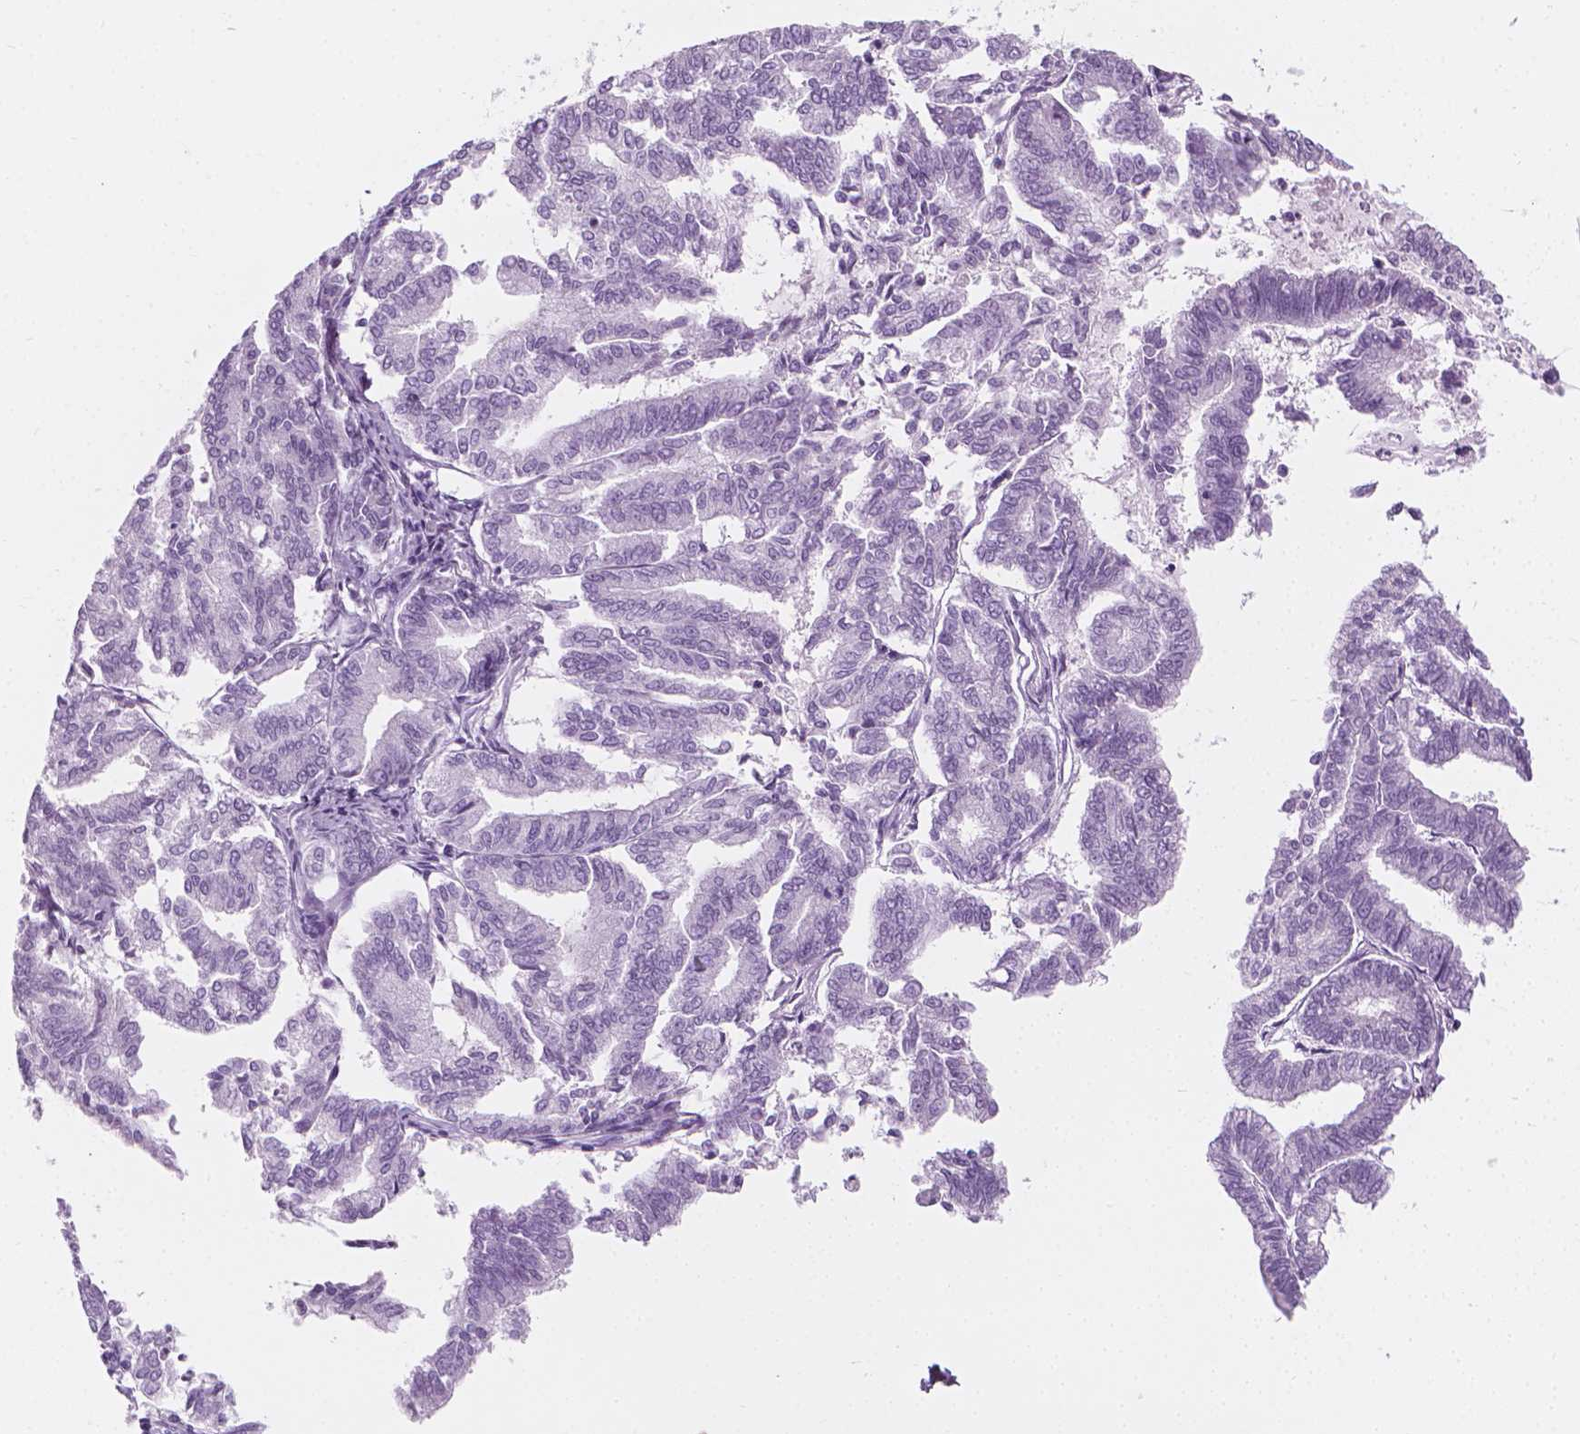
{"staining": {"intensity": "negative", "quantity": "none", "location": "none"}, "tissue": "endometrial cancer", "cell_type": "Tumor cells", "image_type": "cancer", "snomed": [{"axis": "morphology", "description": "Adenocarcinoma, NOS"}, {"axis": "topography", "description": "Endometrium"}], "caption": "A high-resolution micrograph shows immunohistochemistry (IHC) staining of adenocarcinoma (endometrial), which displays no significant expression in tumor cells.", "gene": "SCG3", "patient": {"sex": "female", "age": 79}}